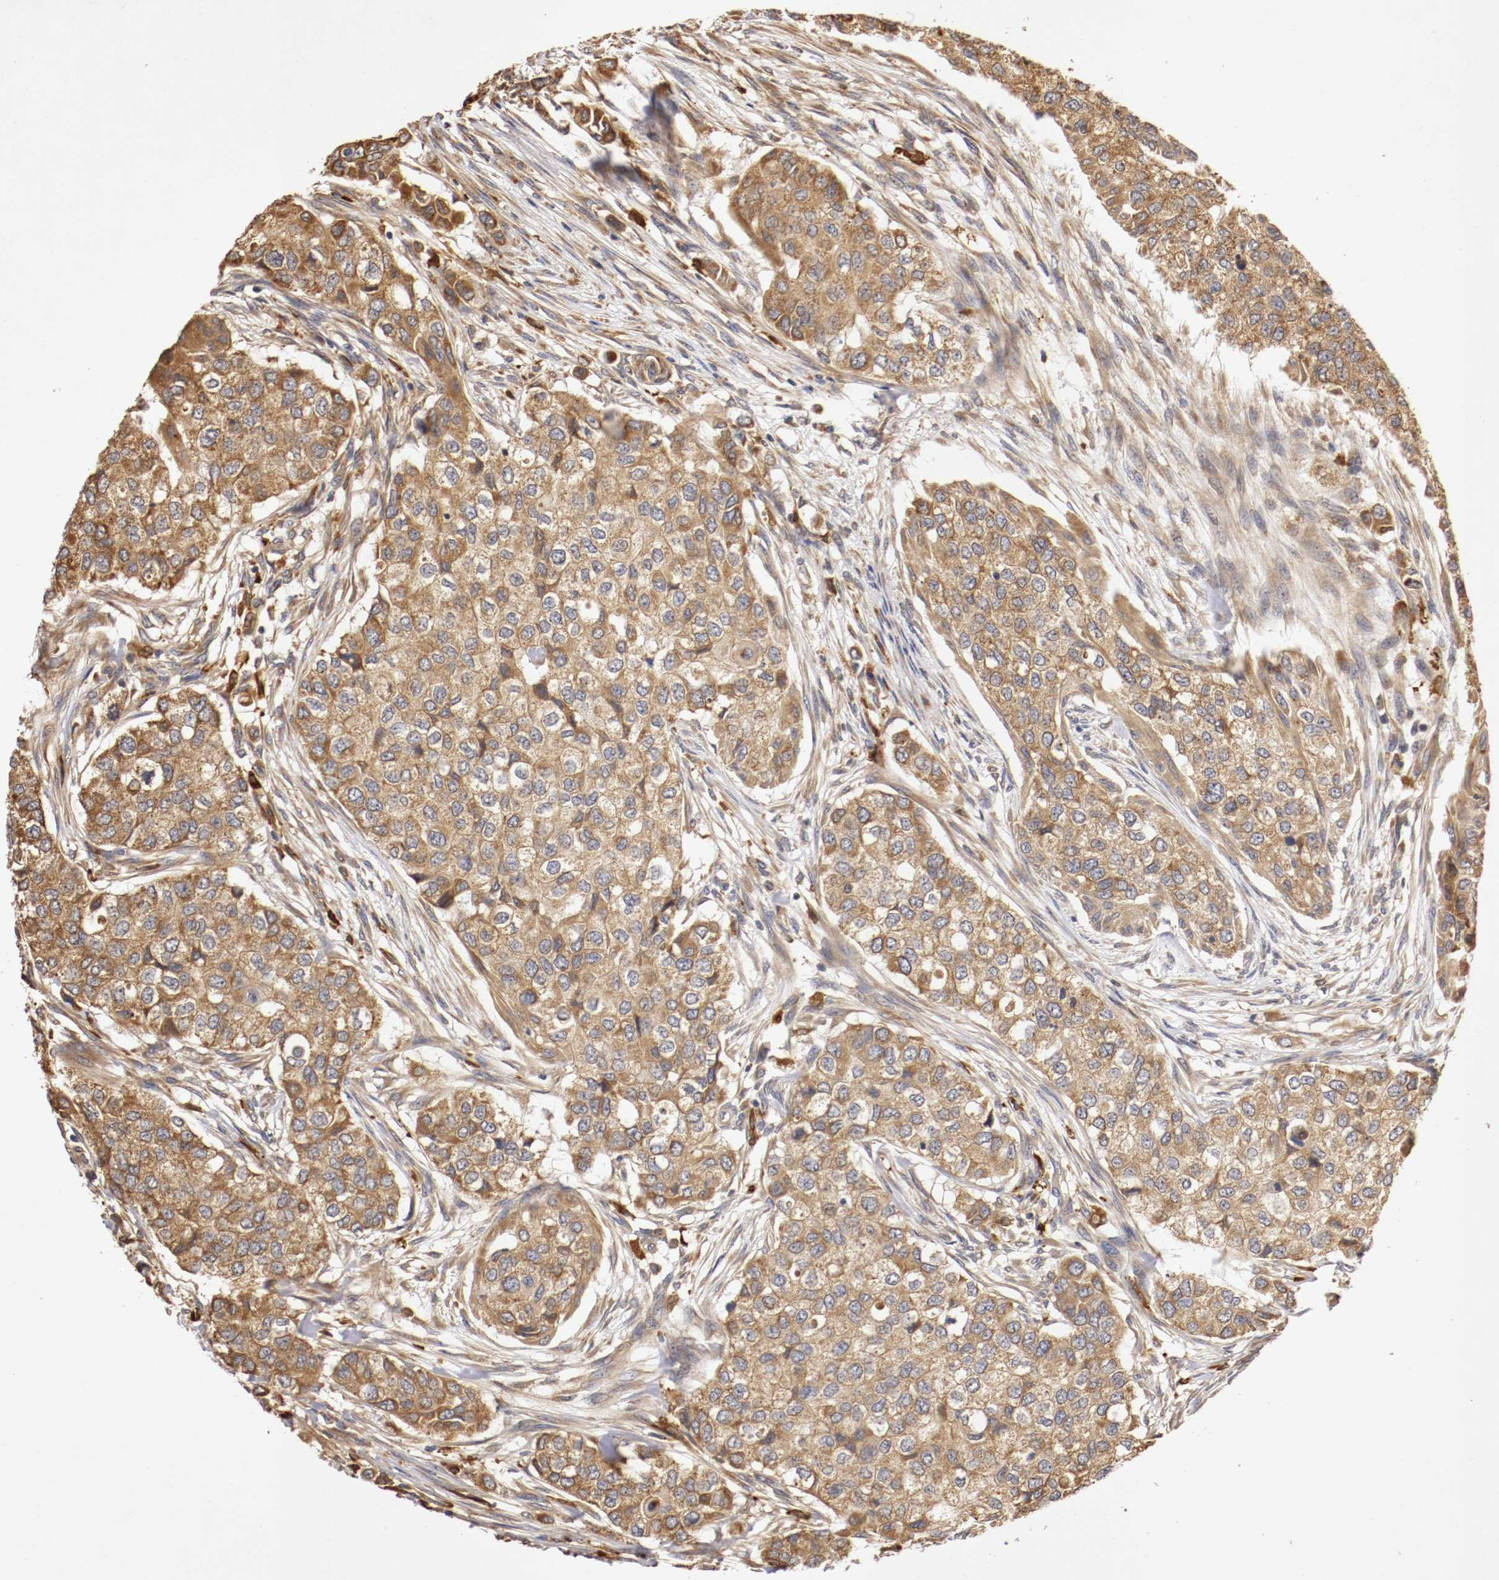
{"staining": {"intensity": "strong", "quantity": ">75%", "location": "cytoplasmic/membranous"}, "tissue": "breast cancer", "cell_type": "Tumor cells", "image_type": "cancer", "snomed": [{"axis": "morphology", "description": "Normal tissue, NOS"}, {"axis": "morphology", "description": "Duct carcinoma"}, {"axis": "topography", "description": "Breast"}], "caption": "This is an image of immunohistochemistry (IHC) staining of breast cancer, which shows strong staining in the cytoplasmic/membranous of tumor cells.", "gene": "VEZT", "patient": {"sex": "female", "age": 49}}